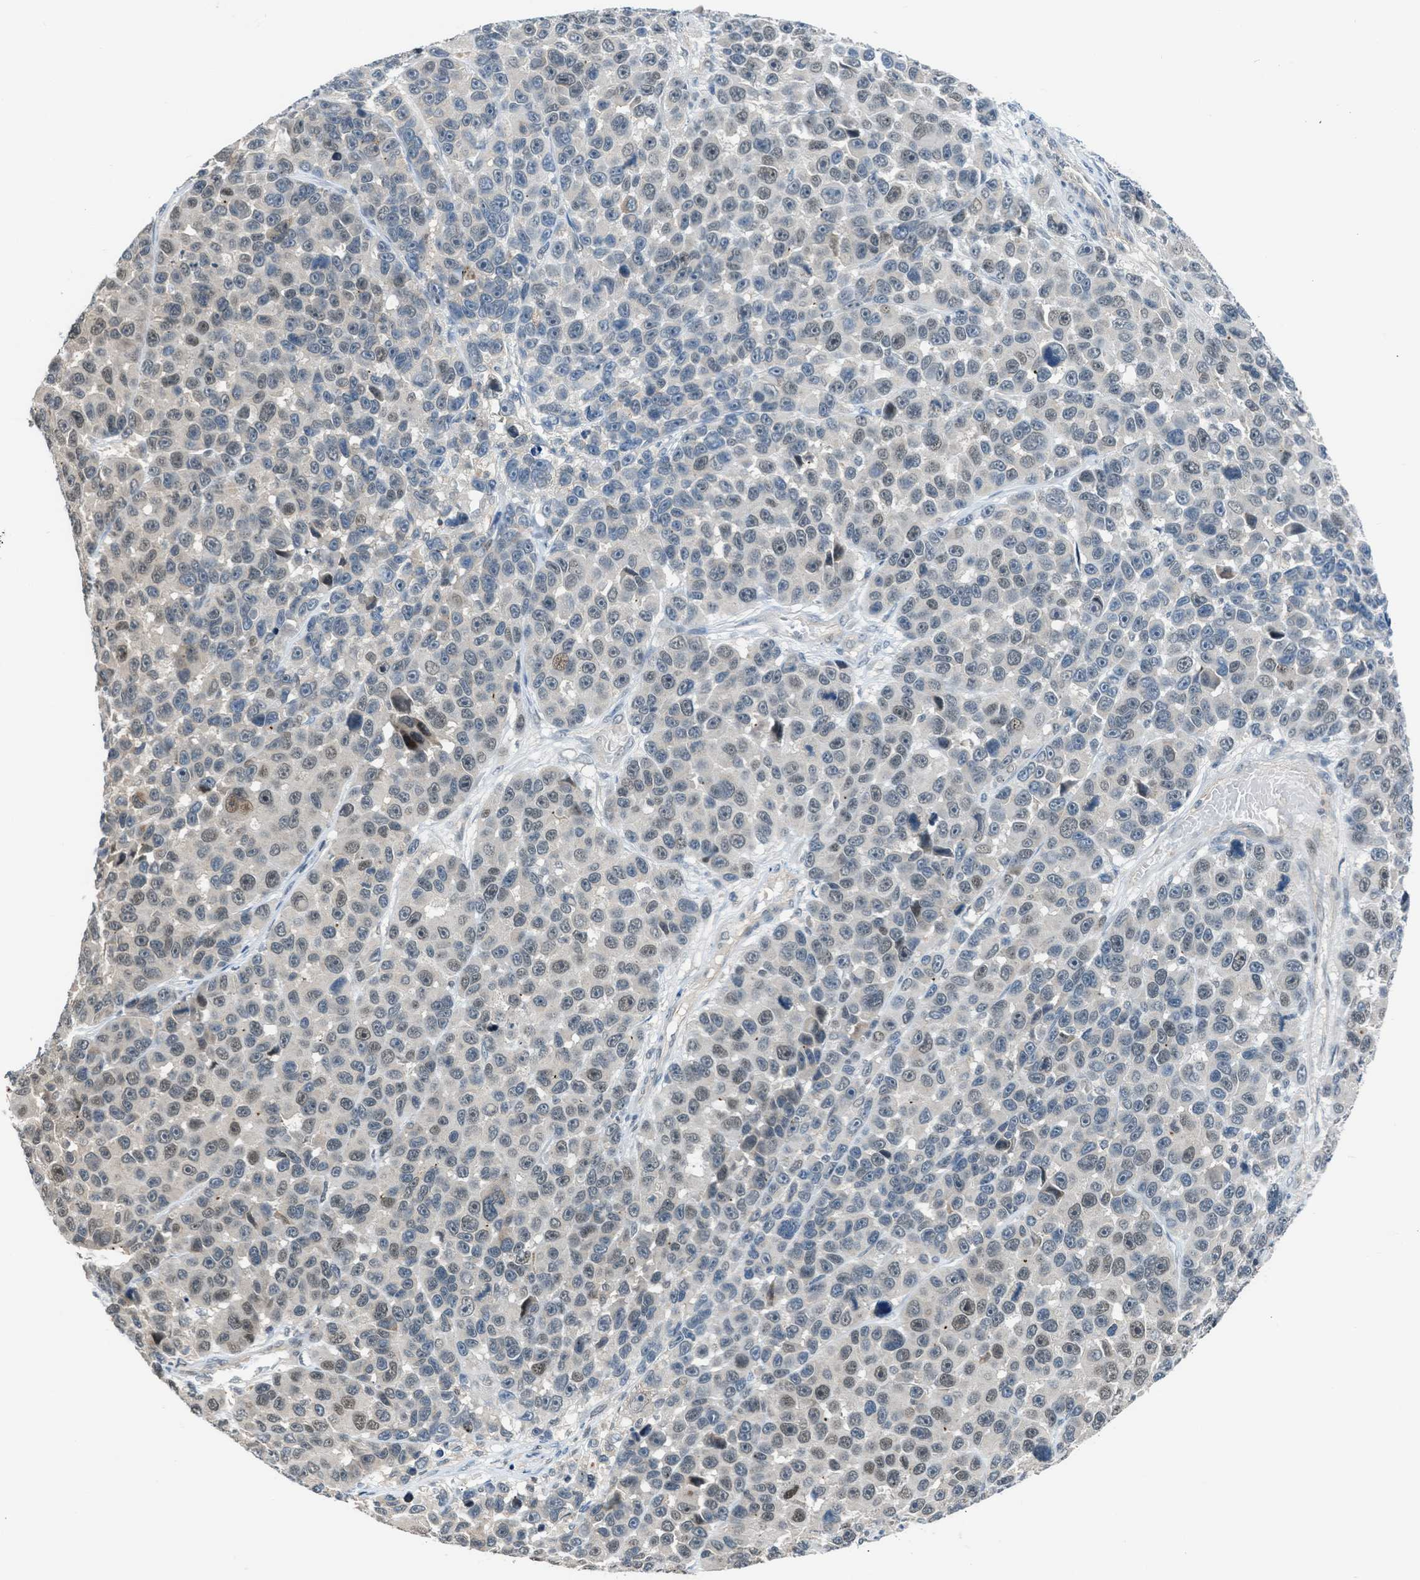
{"staining": {"intensity": "weak", "quantity": "<25%", "location": "nuclear"}, "tissue": "melanoma", "cell_type": "Tumor cells", "image_type": "cancer", "snomed": [{"axis": "morphology", "description": "Malignant melanoma, NOS"}, {"axis": "topography", "description": "Skin"}], "caption": "There is no significant positivity in tumor cells of melanoma.", "gene": "TTBK2", "patient": {"sex": "male", "age": 53}}